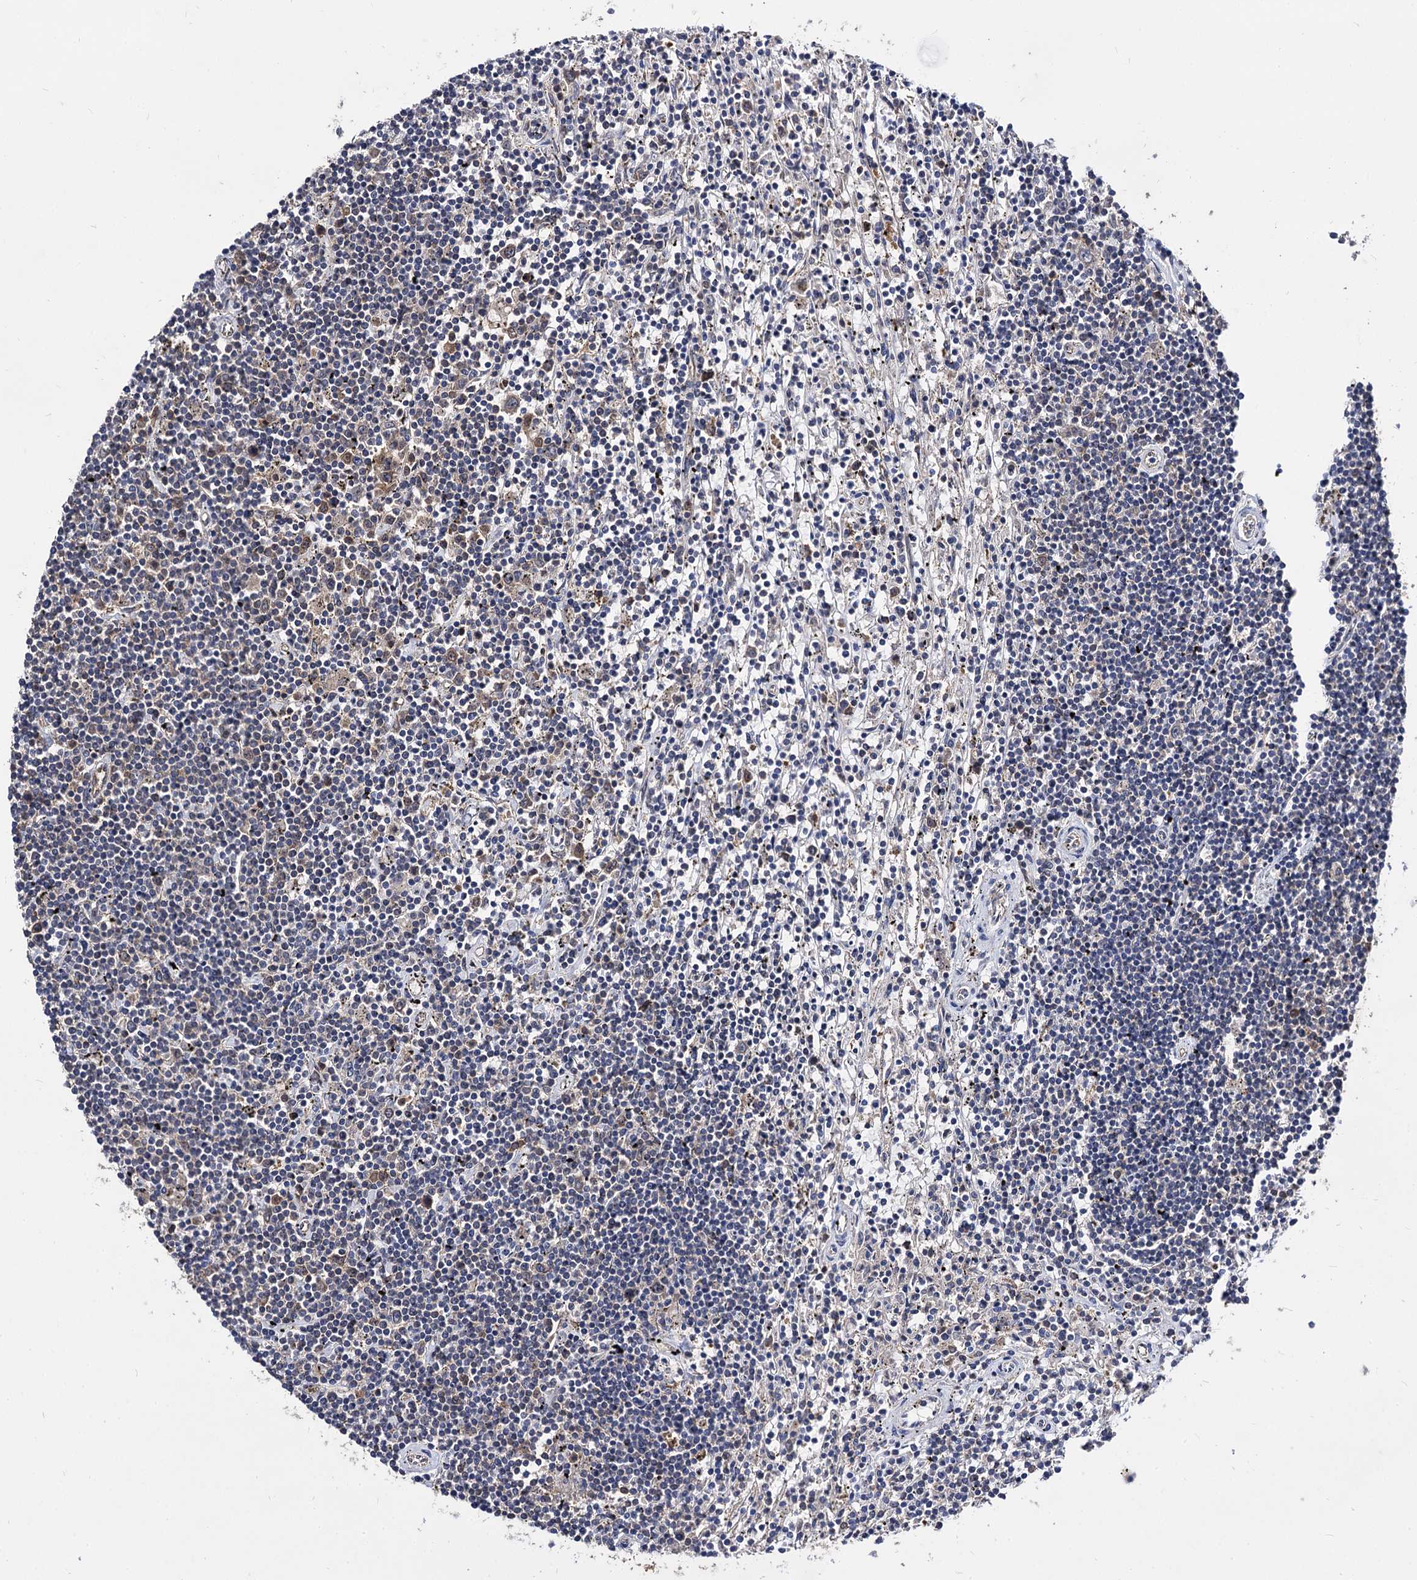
{"staining": {"intensity": "negative", "quantity": "none", "location": "none"}, "tissue": "lymphoma", "cell_type": "Tumor cells", "image_type": "cancer", "snomed": [{"axis": "morphology", "description": "Malignant lymphoma, non-Hodgkin's type, Low grade"}, {"axis": "topography", "description": "Spleen"}], "caption": "Tumor cells are negative for brown protein staining in malignant lymphoma, non-Hodgkin's type (low-grade).", "gene": "NME1", "patient": {"sex": "male", "age": 76}}